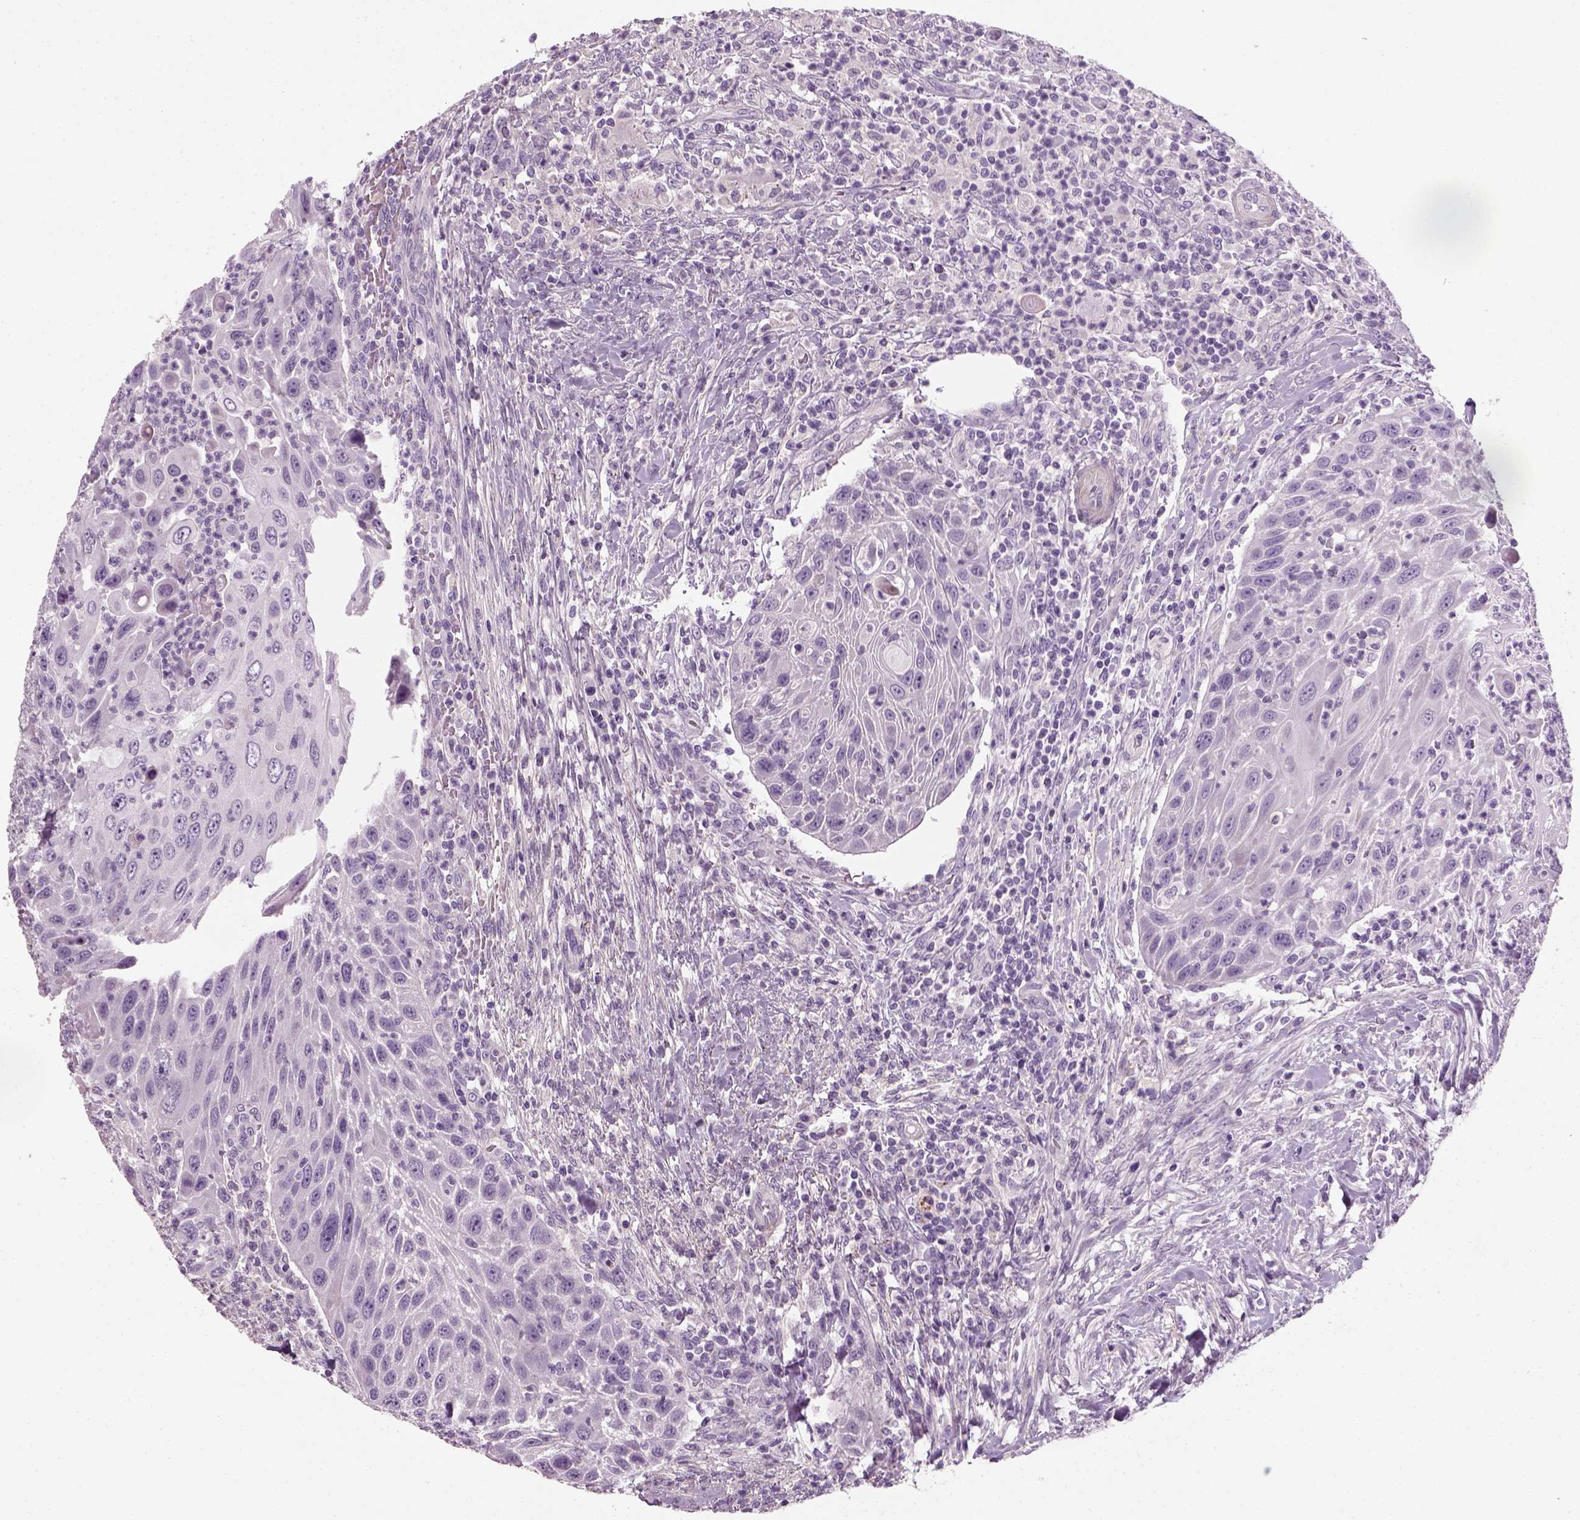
{"staining": {"intensity": "negative", "quantity": "none", "location": "none"}, "tissue": "head and neck cancer", "cell_type": "Tumor cells", "image_type": "cancer", "snomed": [{"axis": "morphology", "description": "Squamous cell carcinoma, NOS"}, {"axis": "topography", "description": "Head-Neck"}], "caption": "A photomicrograph of human head and neck cancer (squamous cell carcinoma) is negative for staining in tumor cells.", "gene": "ELOVL3", "patient": {"sex": "male", "age": 69}}